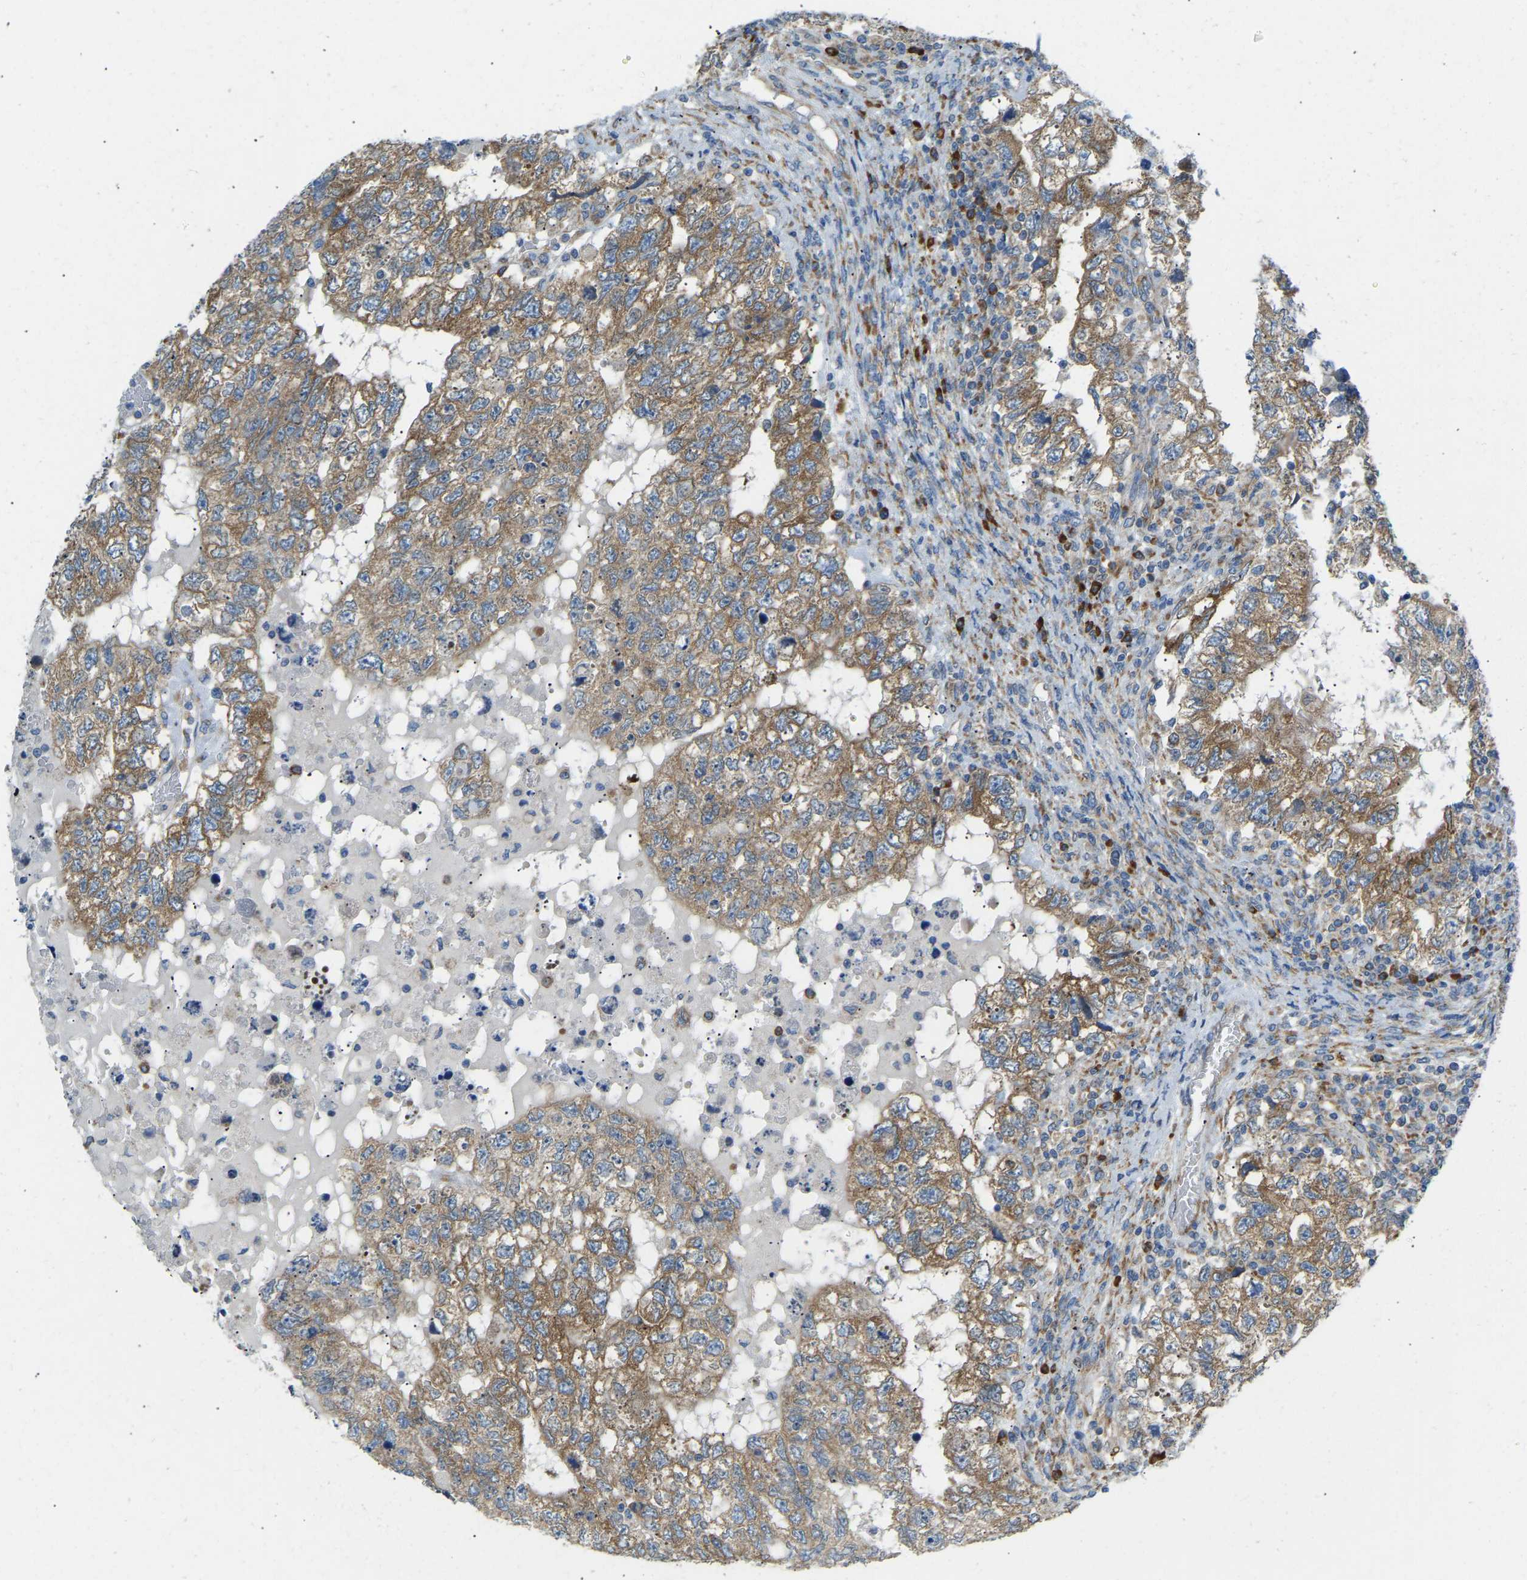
{"staining": {"intensity": "moderate", "quantity": ">75%", "location": "cytoplasmic/membranous"}, "tissue": "testis cancer", "cell_type": "Tumor cells", "image_type": "cancer", "snomed": [{"axis": "morphology", "description": "Carcinoma, Embryonal, NOS"}, {"axis": "topography", "description": "Testis"}], "caption": "Testis embryonal carcinoma stained for a protein (brown) shows moderate cytoplasmic/membranous positive positivity in about >75% of tumor cells.", "gene": "SND1", "patient": {"sex": "male", "age": 36}}